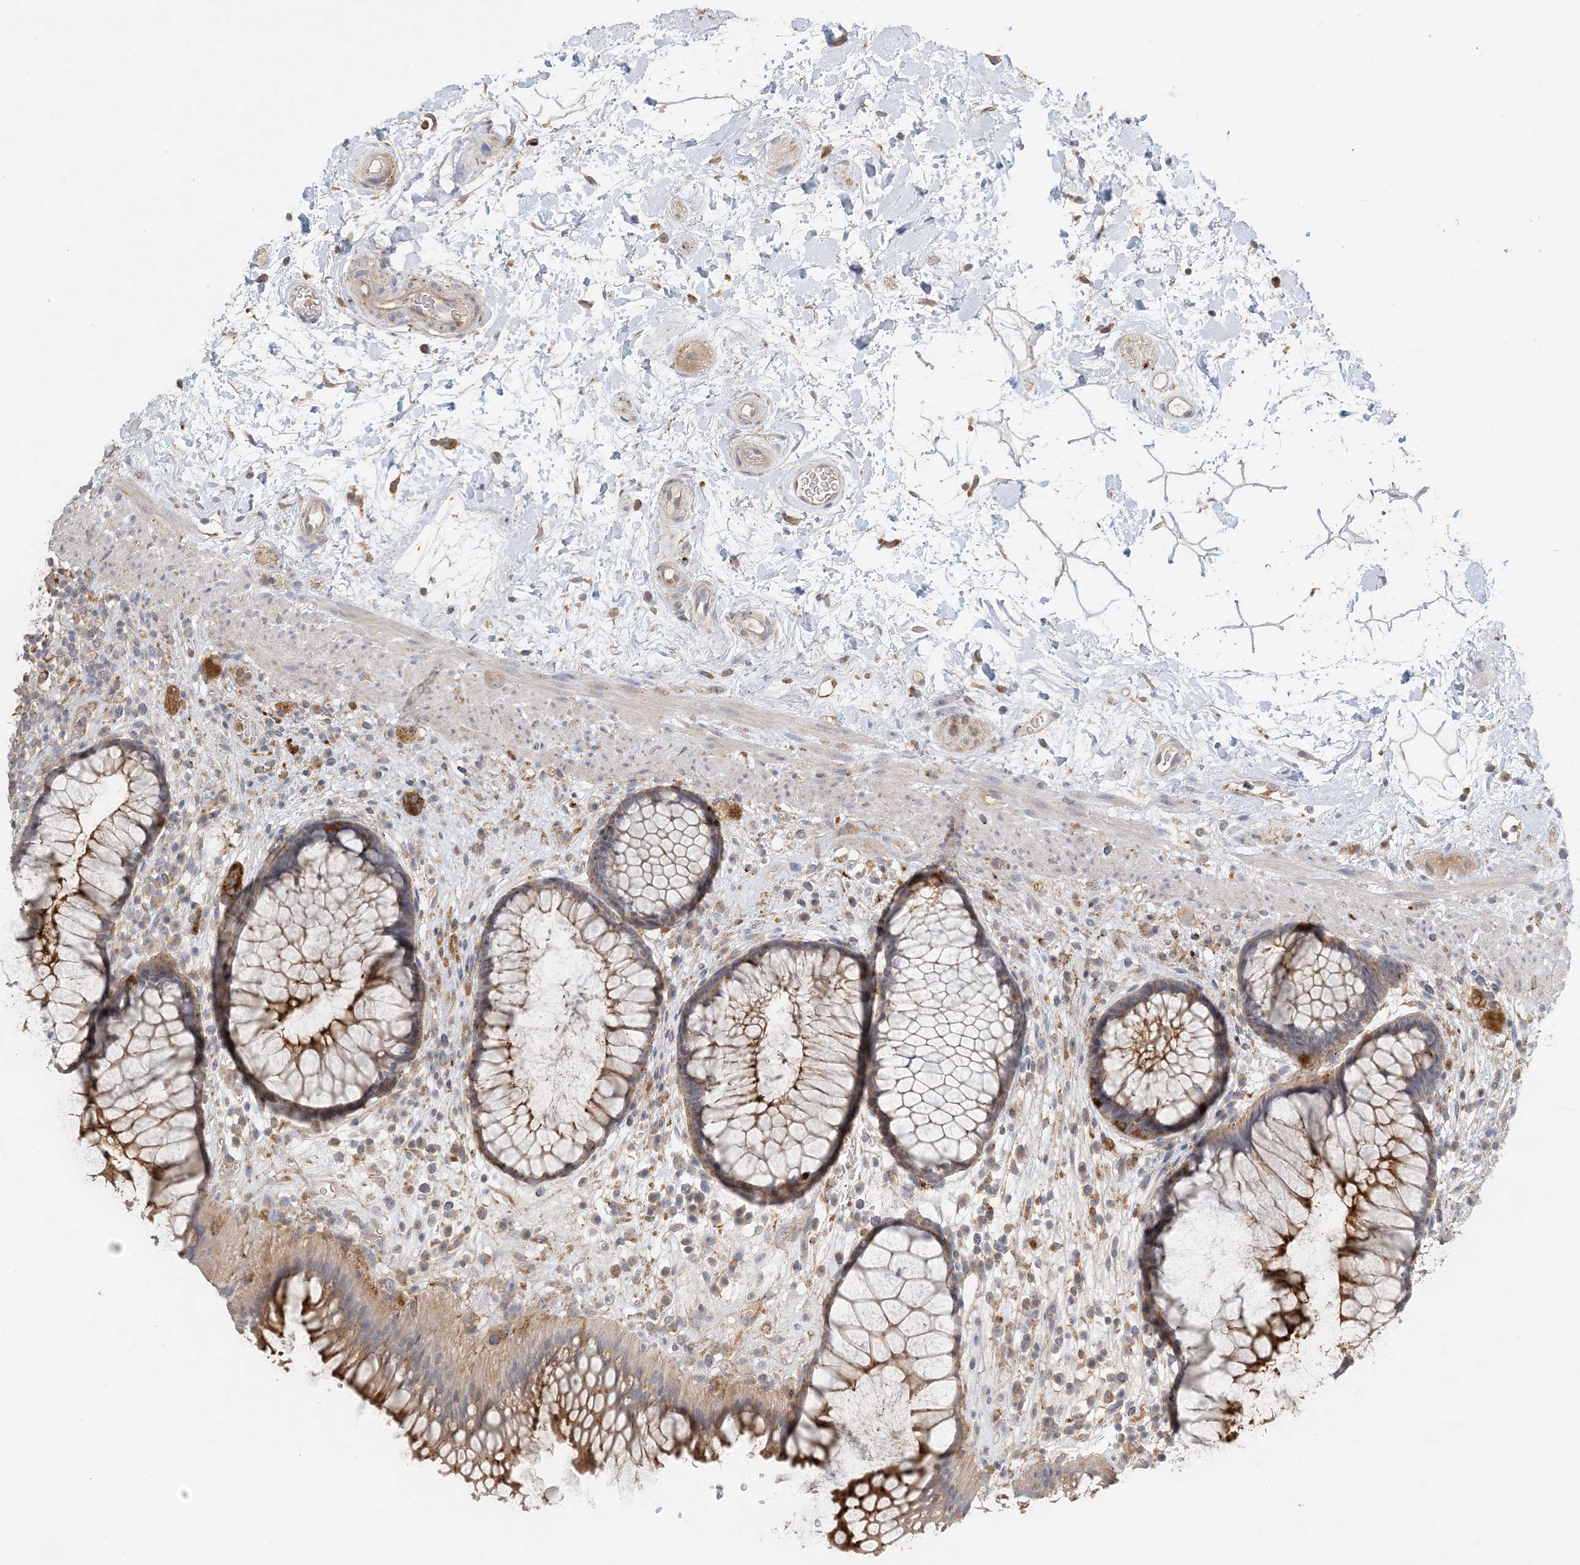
{"staining": {"intensity": "strong", "quantity": ">75%", "location": "cytoplasmic/membranous"}, "tissue": "rectum", "cell_type": "Glandular cells", "image_type": "normal", "snomed": [{"axis": "morphology", "description": "Normal tissue, NOS"}, {"axis": "topography", "description": "Rectum"}], "caption": "Human rectum stained with a brown dye exhibits strong cytoplasmic/membranous positive staining in approximately >75% of glandular cells.", "gene": "SPPL2A", "patient": {"sex": "male", "age": 51}}